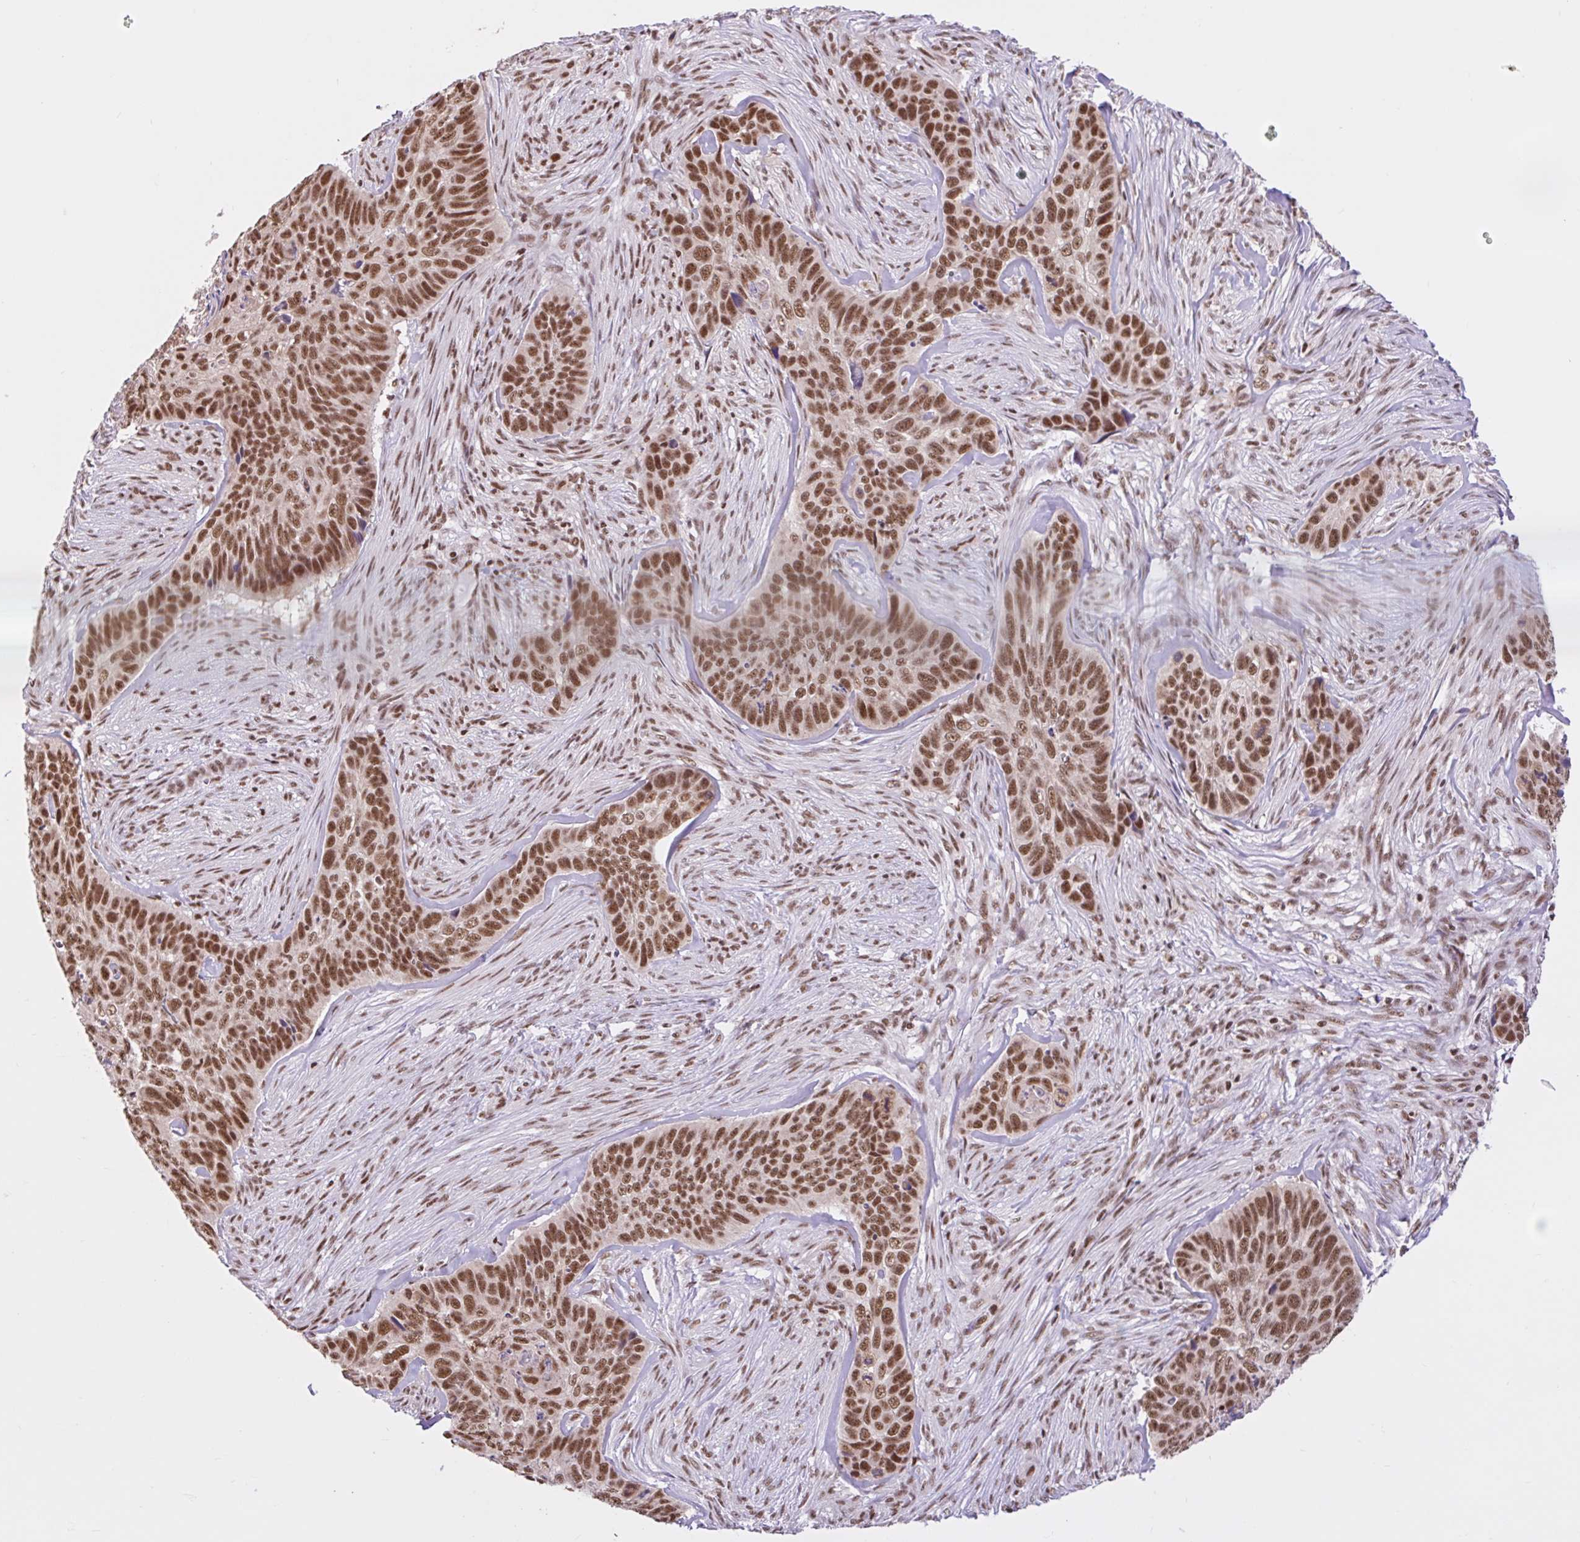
{"staining": {"intensity": "strong", "quantity": ">75%", "location": "nuclear"}, "tissue": "skin cancer", "cell_type": "Tumor cells", "image_type": "cancer", "snomed": [{"axis": "morphology", "description": "Basal cell carcinoma"}, {"axis": "topography", "description": "Skin"}], "caption": "High-magnification brightfield microscopy of skin cancer (basal cell carcinoma) stained with DAB (brown) and counterstained with hematoxylin (blue). tumor cells exhibit strong nuclear positivity is present in about>75% of cells. The staining was performed using DAB, with brown indicating positive protein expression. Nuclei are stained blue with hematoxylin.", "gene": "CCDC12", "patient": {"sex": "female", "age": 82}}